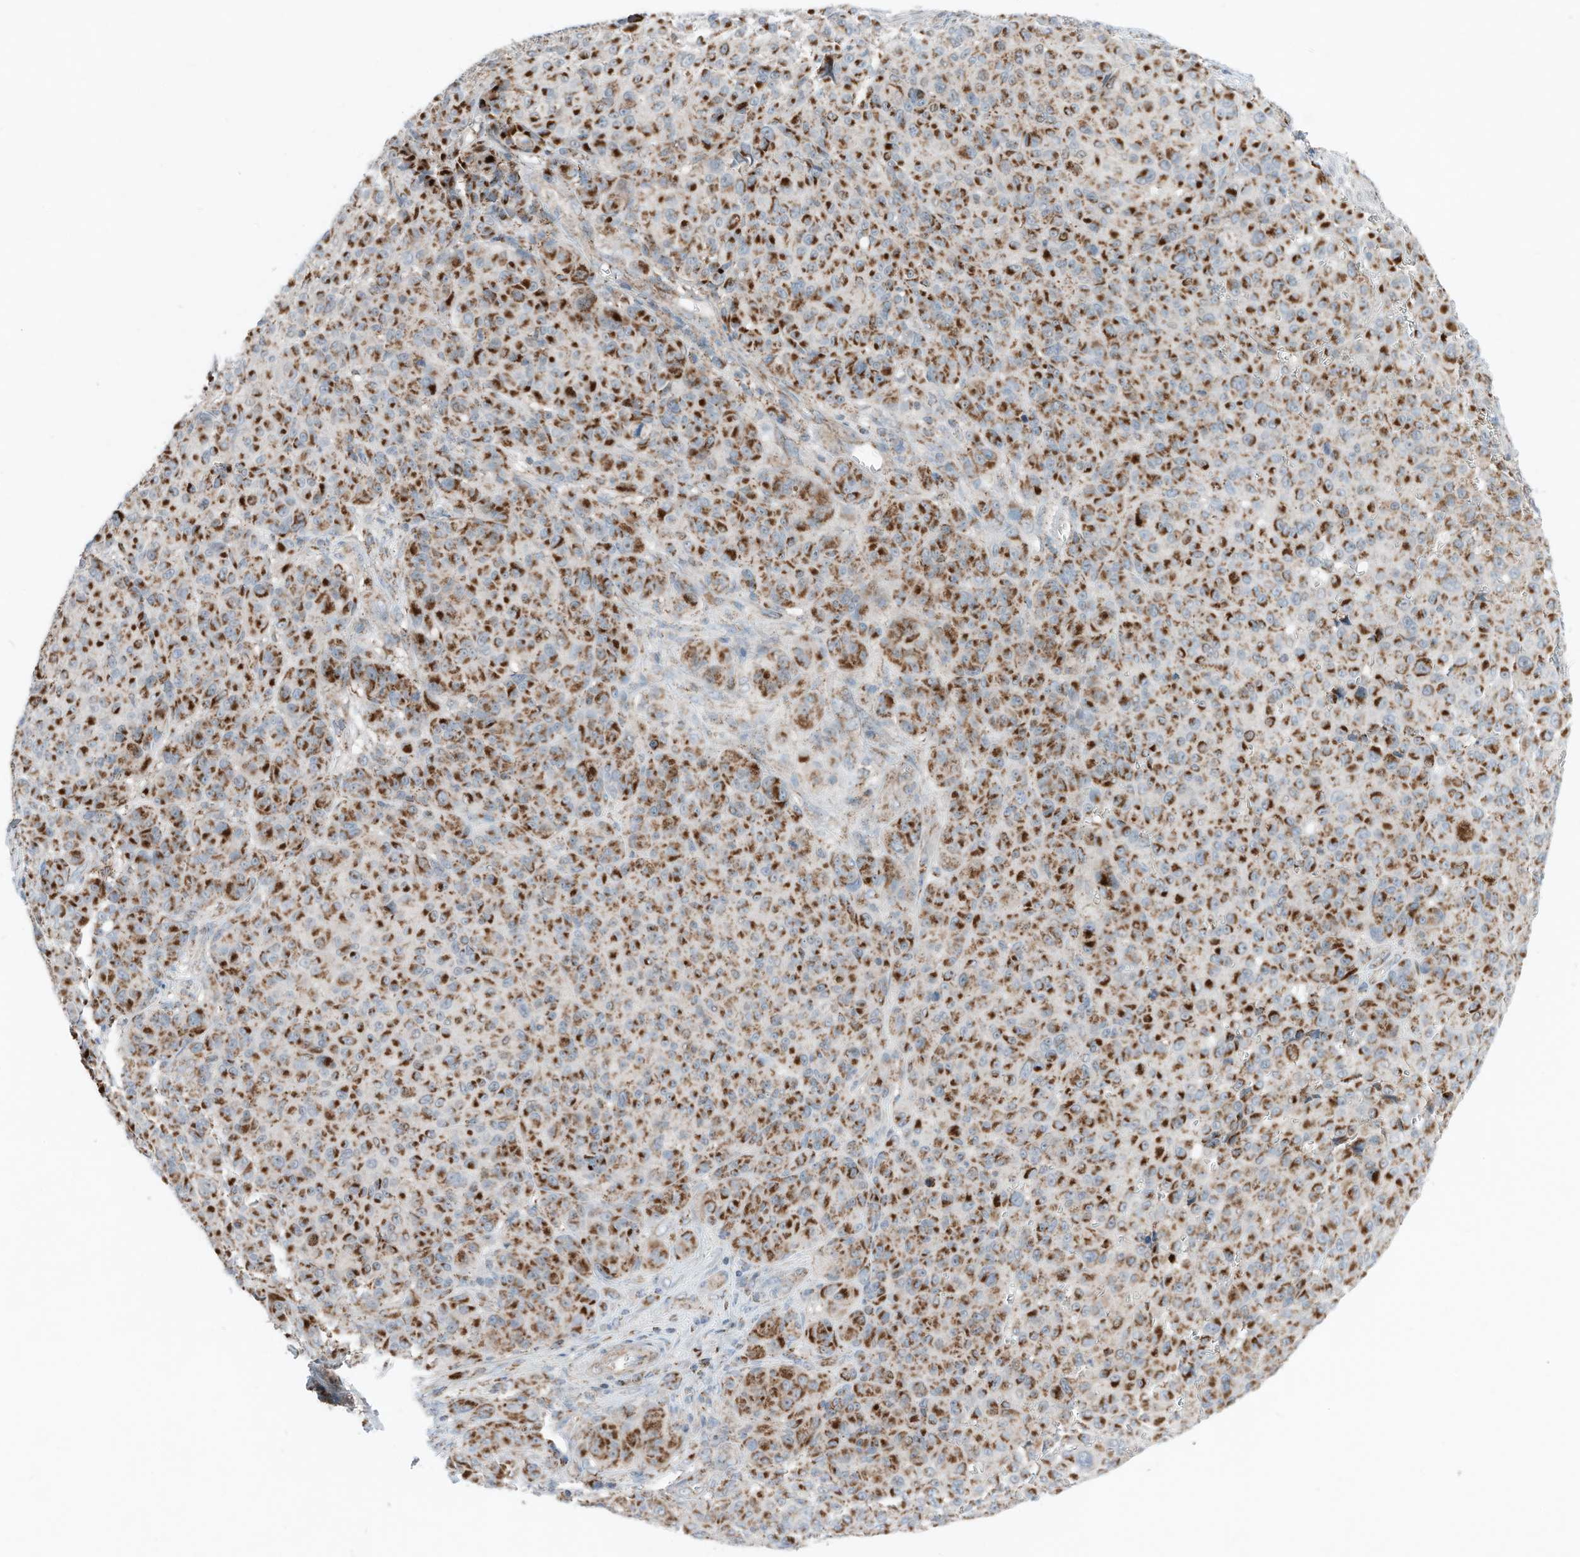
{"staining": {"intensity": "strong", "quantity": ">75%", "location": "cytoplasmic/membranous"}, "tissue": "melanoma", "cell_type": "Tumor cells", "image_type": "cancer", "snomed": [{"axis": "morphology", "description": "Malignant melanoma, NOS"}, {"axis": "topography", "description": "Skin"}], "caption": "An image showing strong cytoplasmic/membranous staining in approximately >75% of tumor cells in melanoma, as visualized by brown immunohistochemical staining.", "gene": "RMND1", "patient": {"sex": "male", "age": 73}}